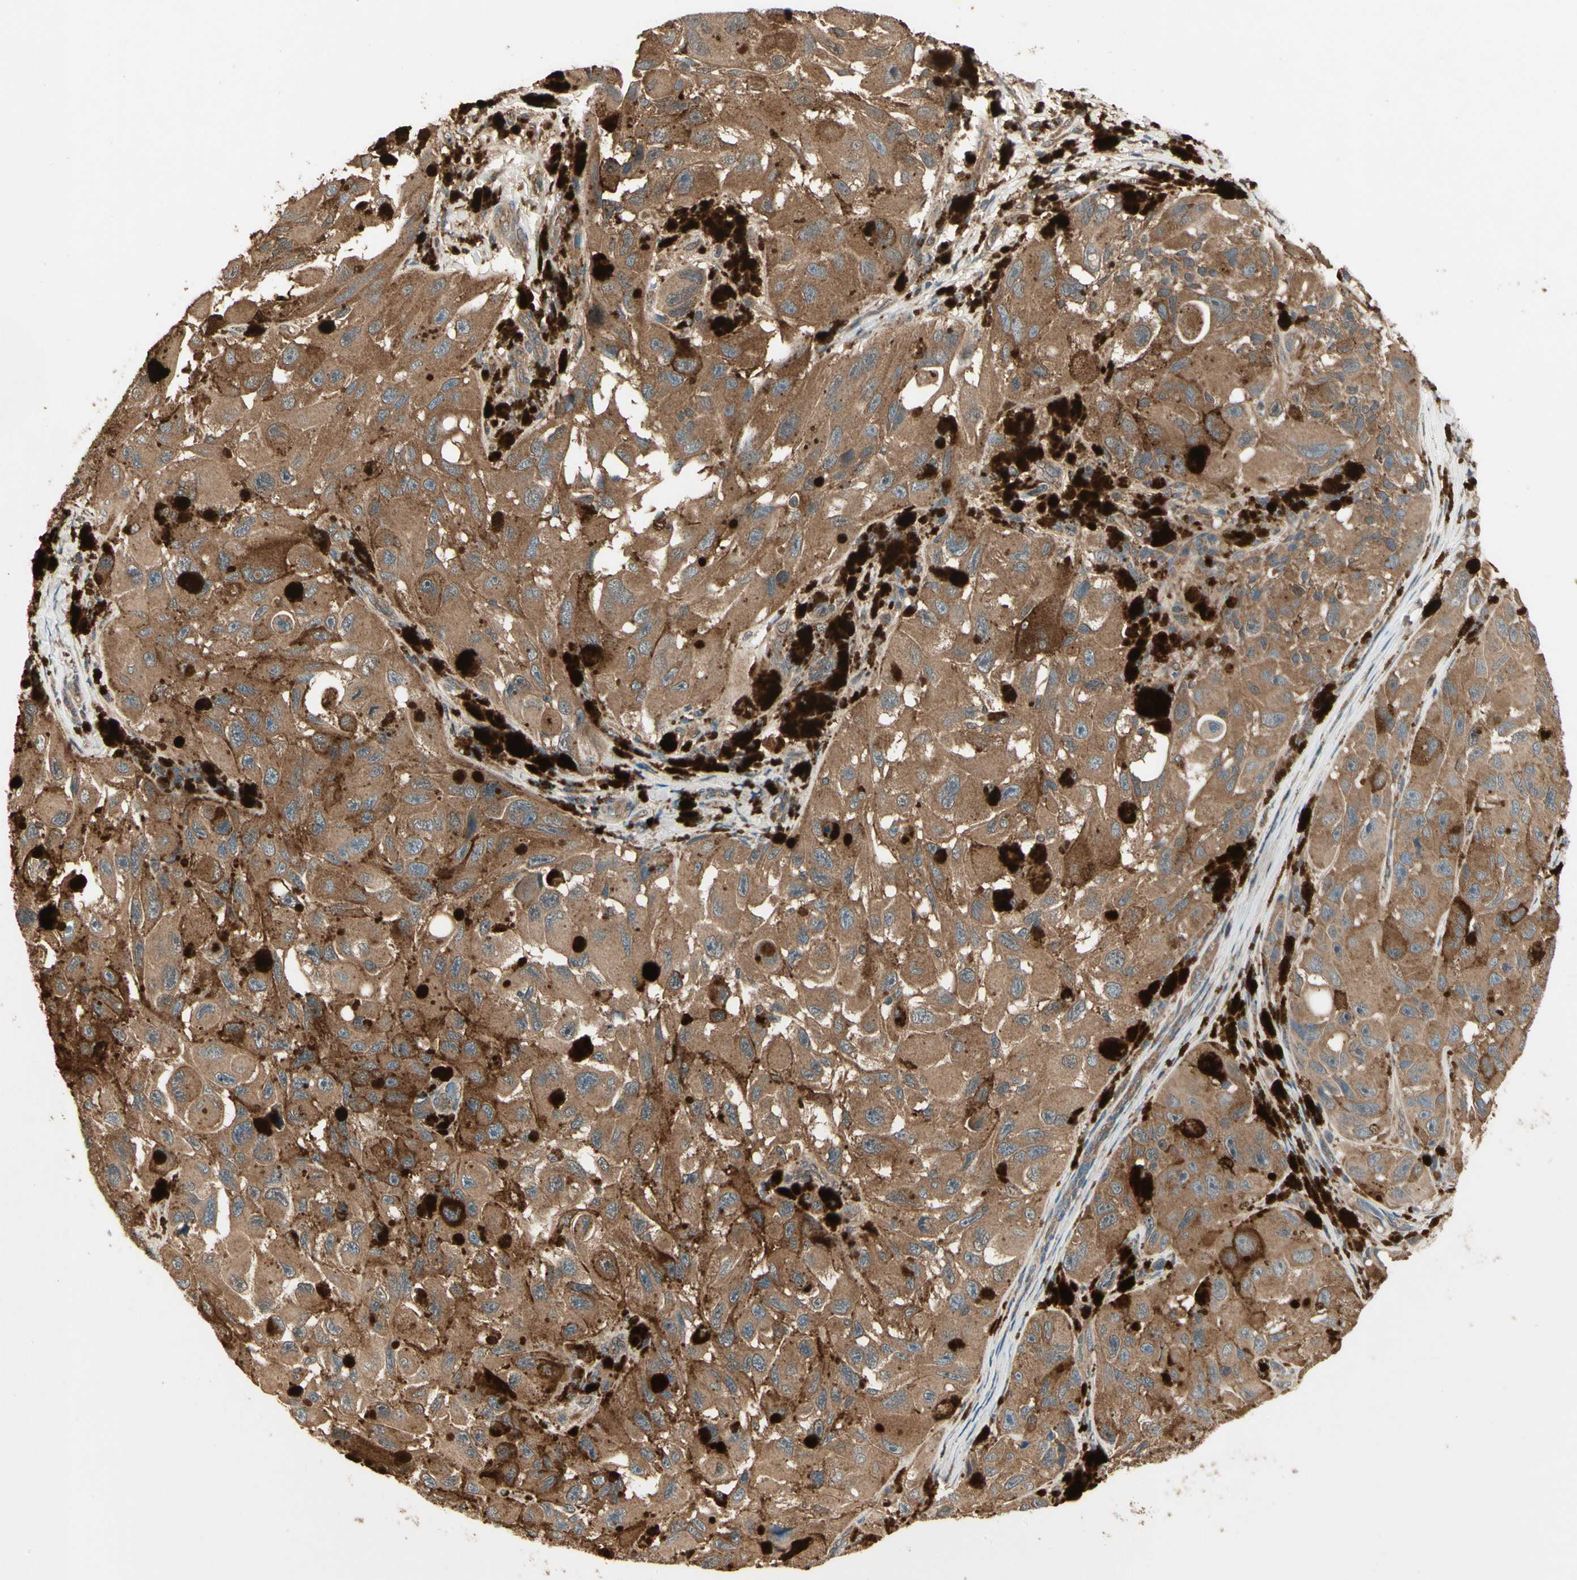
{"staining": {"intensity": "moderate", "quantity": ">75%", "location": "cytoplasmic/membranous"}, "tissue": "melanoma", "cell_type": "Tumor cells", "image_type": "cancer", "snomed": [{"axis": "morphology", "description": "Malignant melanoma, NOS"}, {"axis": "topography", "description": "Skin"}], "caption": "Melanoma tissue displays moderate cytoplasmic/membranous positivity in approximately >75% of tumor cells", "gene": "CCT7", "patient": {"sex": "female", "age": 73}}